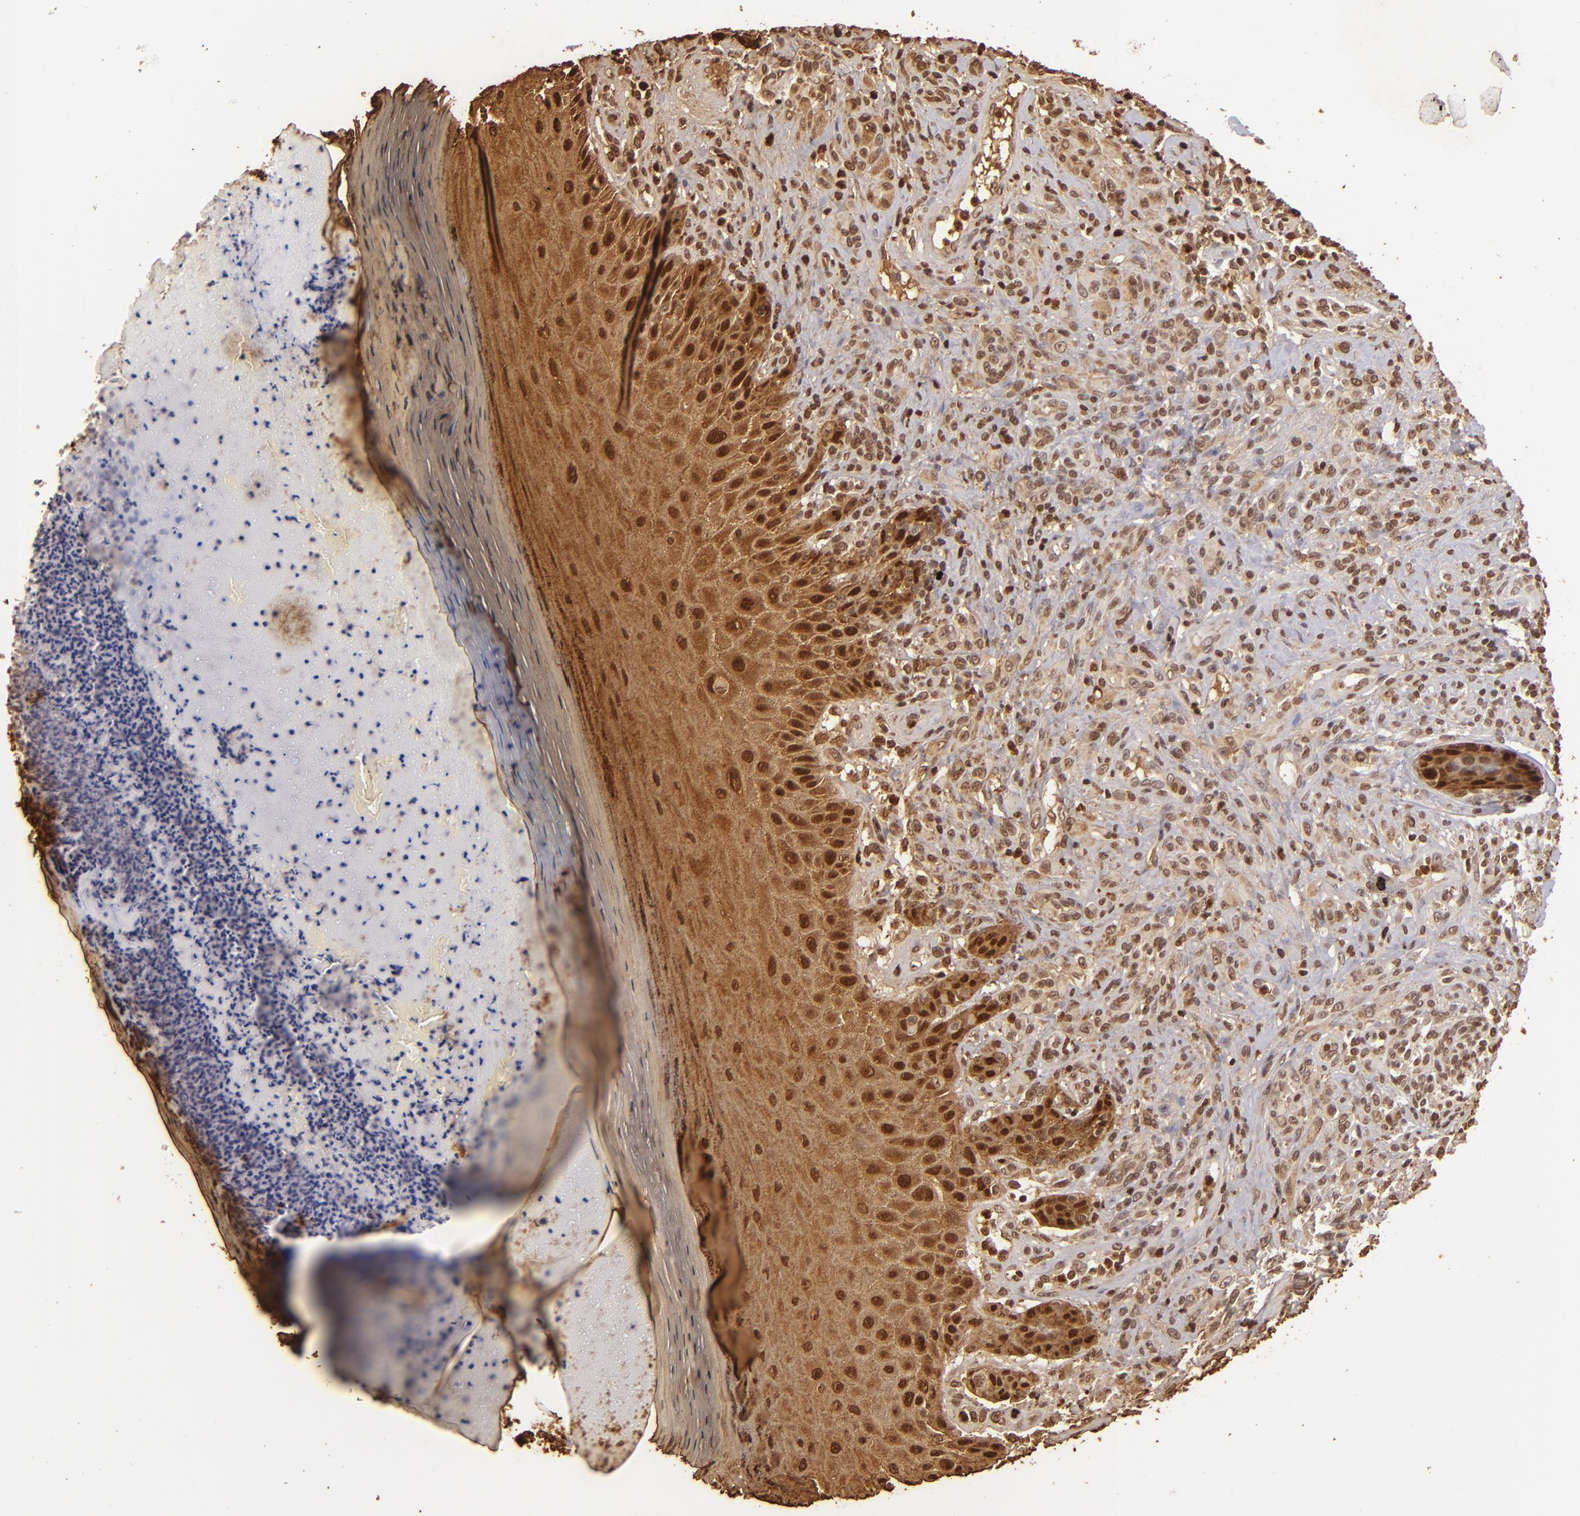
{"staining": {"intensity": "moderate", "quantity": ">75%", "location": "cytoplasmic/membranous,nuclear"}, "tissue": "melanoma", "cell_type": "Tumor cells", "image_type": "cancer", "snomed": [{"axis": "morphology", "description": "Malignant melanoma, NOS"}, {"axis": "topography", "description": "Skin"}], "caption": "DAB immunohistochemical staining of human melanoma displays moderate cytoplasmic/membranous and nuclear protein expression in about >75% of tumor cells. (brown staining indicates protein expression, while blue staining denotes nuclei).", "gene": "S100A2", "patient": {"sex": "male", "age": 57}}